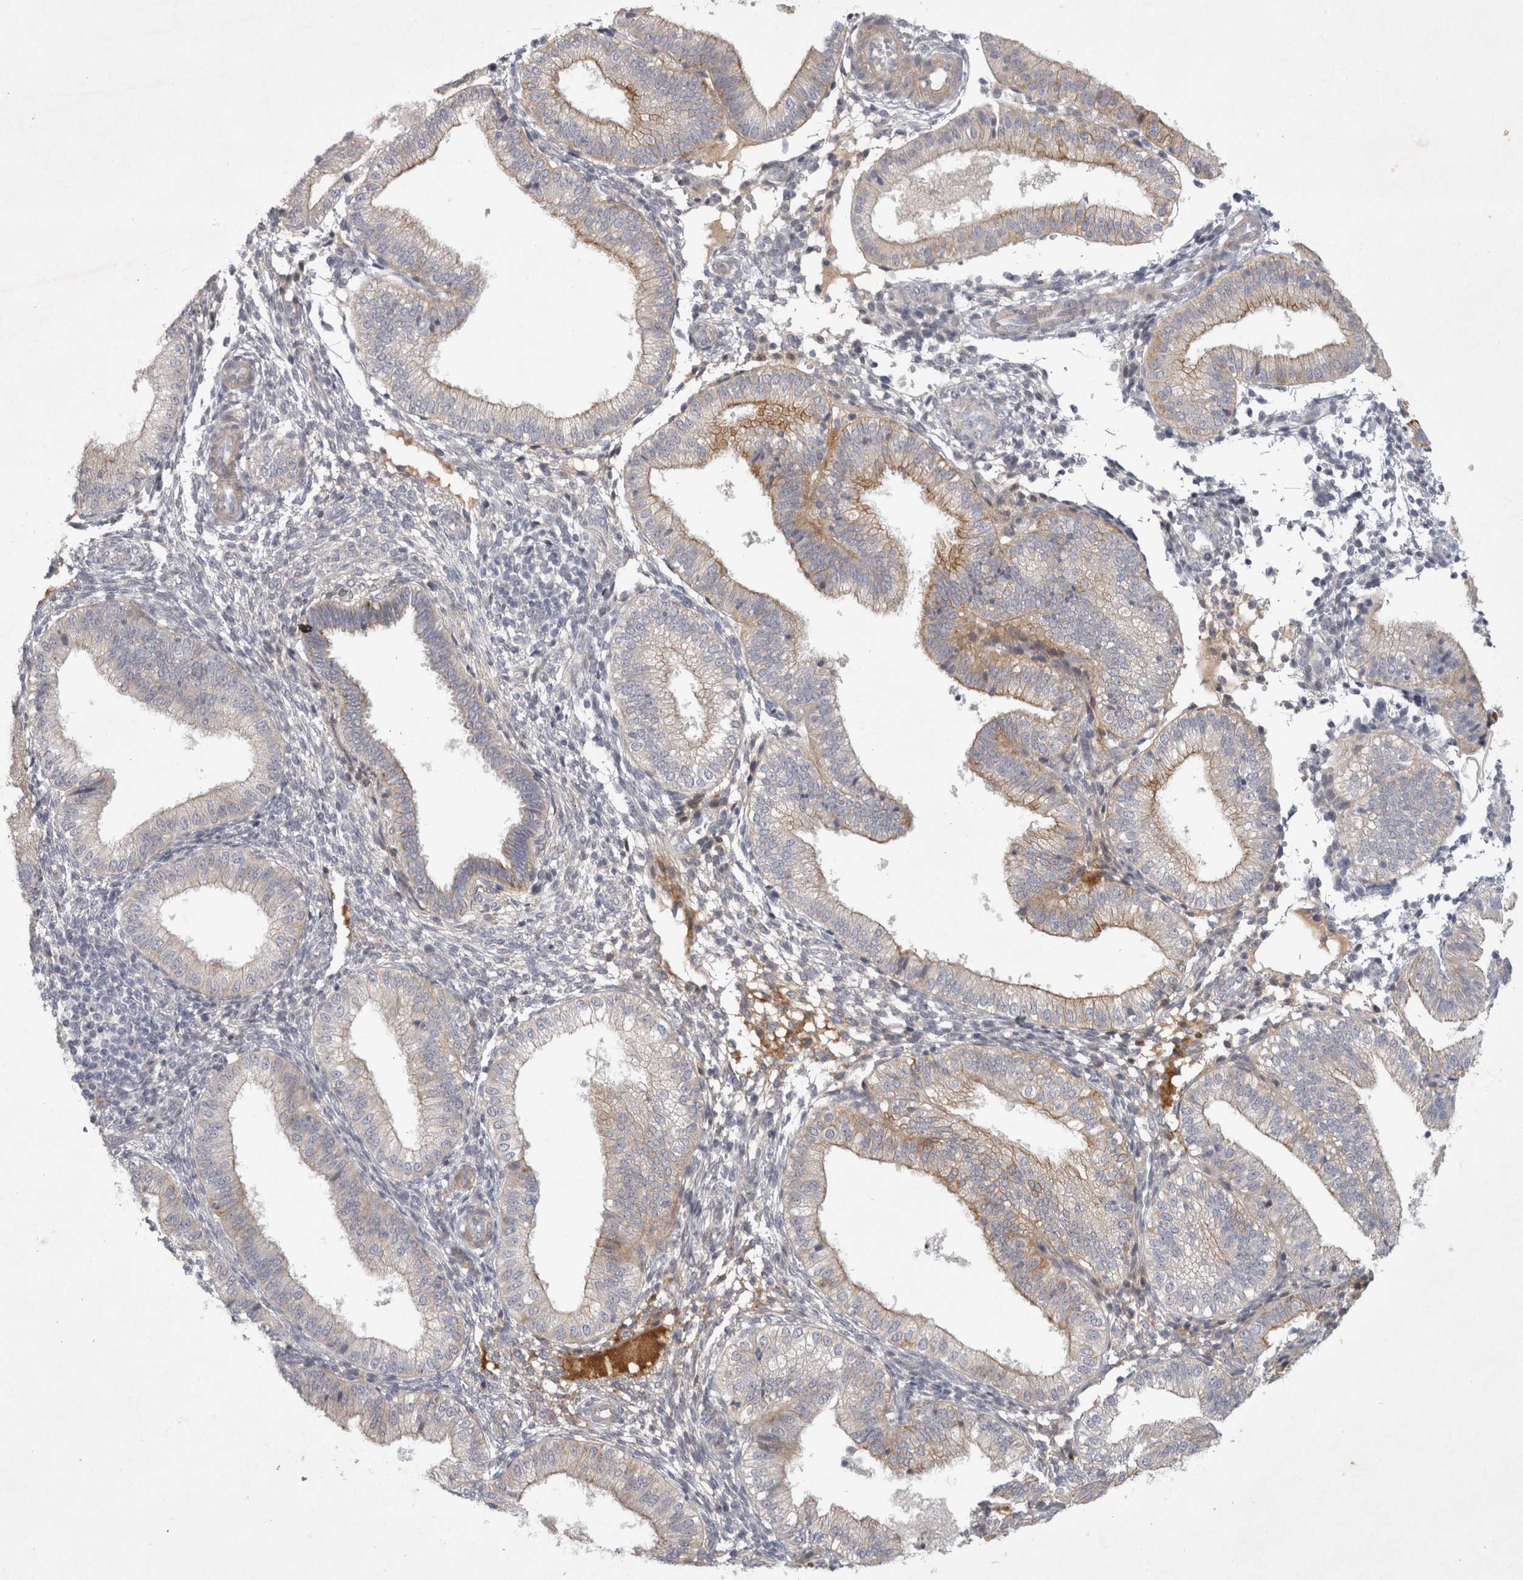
{"staining": {"intensity": "negative", "quantity": "none", "location": "none"}, "tissue": "endometrium", "cell_type": "Cells in endometrial stroma", "image_type": "normal", "snomed": [{"axis": "morphology", "description": "Normal tissue, NOS"}, {"axis": "topography", "description": "Endometrium"}], "caption": "A high-resolution micrograph shows immunohistochemistry staining of unremarkable endometrium, which displays no significant staining in cells in endometrial stroma. Nuclei are stained in blue.", "gene": "BZW2", "patient": {"sex": "female", "age": 39}}